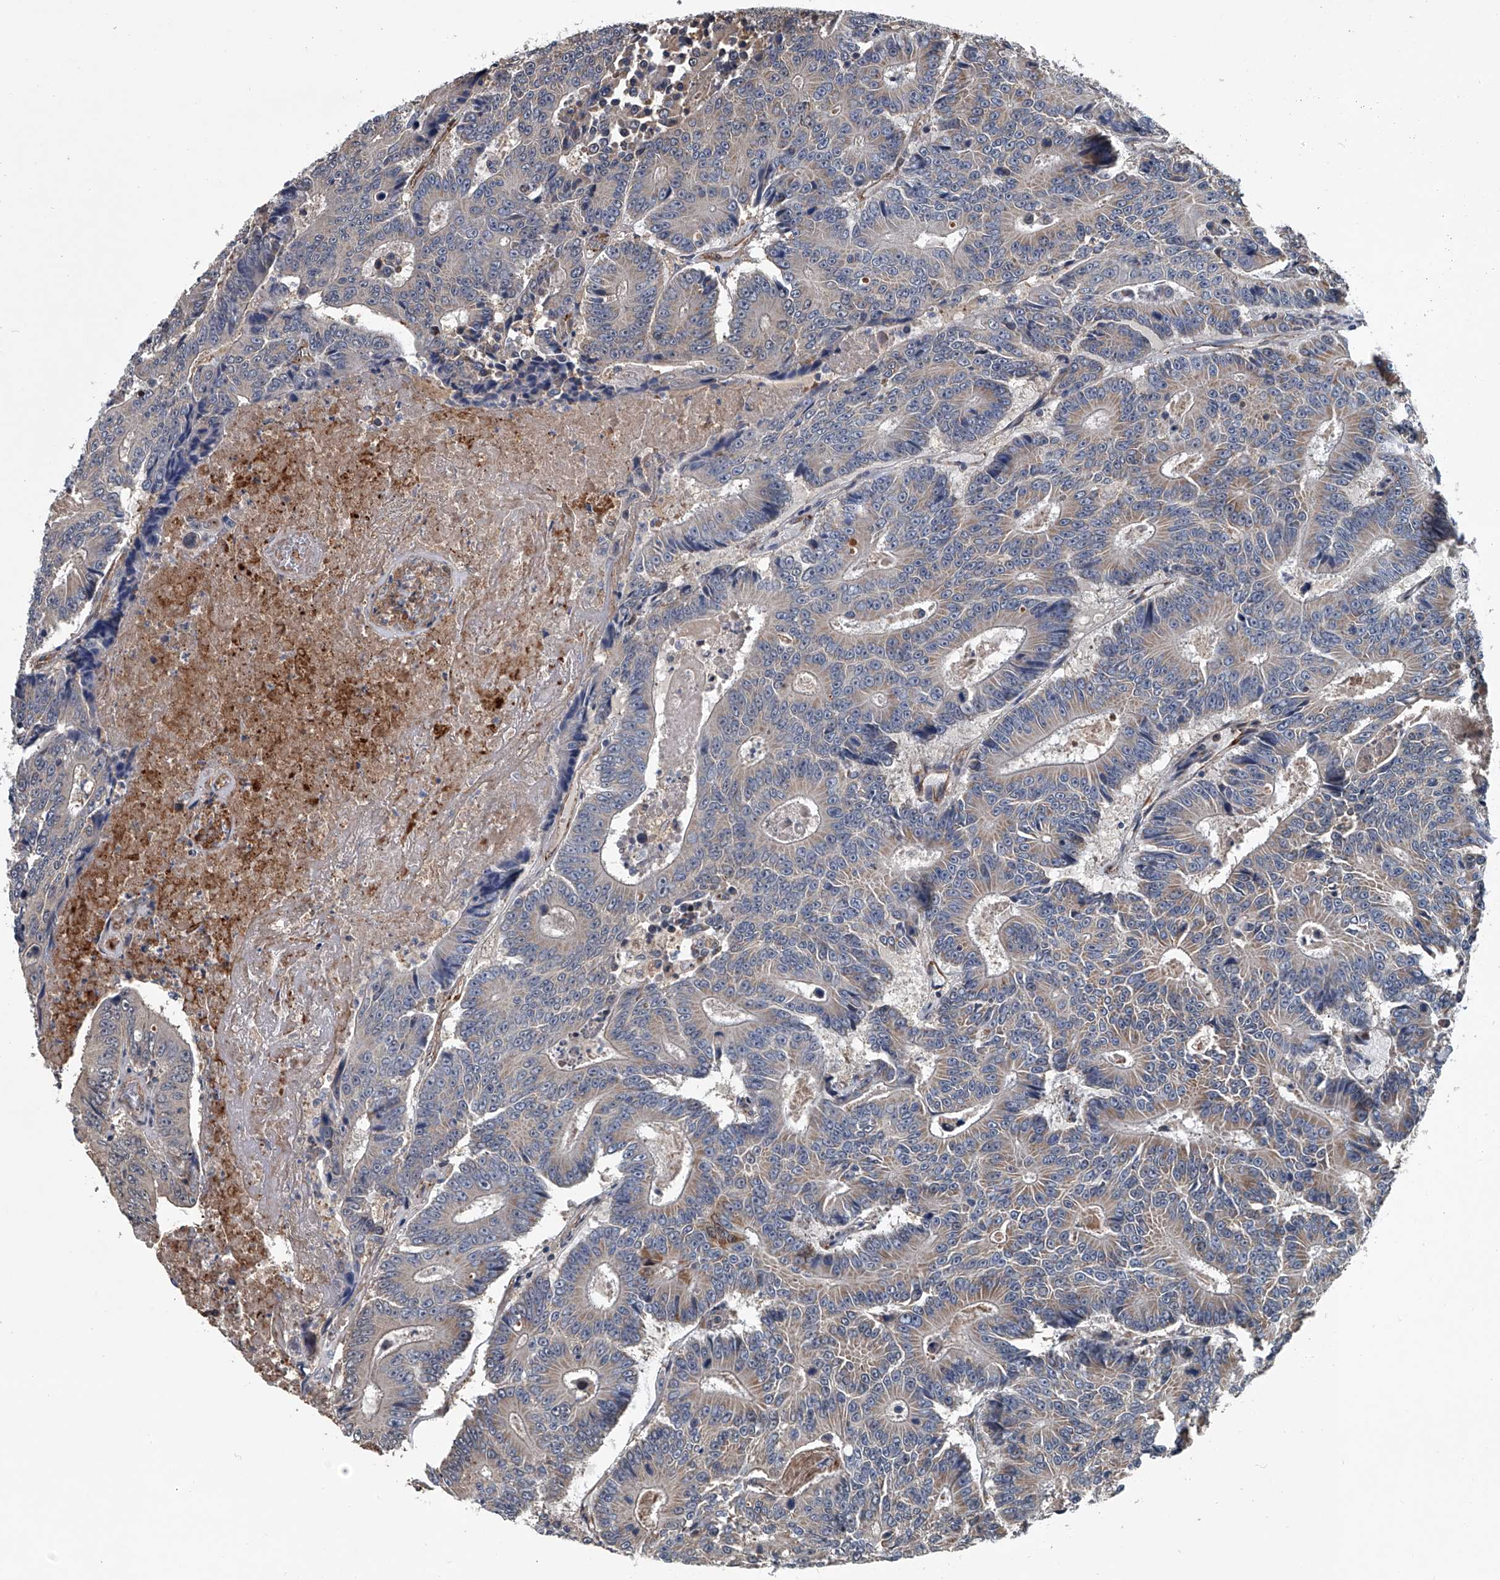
{"staining": {"intensity": "weak", "quantity": "25%-75%", "location": "cytoplasmic/membranous"}, "tissue": "colorectal cancer", "cell_type": "Tumor cells", "image_type": "cancer", "snomed": [{"axis": "morphology", "description": "Adenocarcinoma, NOS"}, {"axis": "topography", "description": "Colon"}], "caption": "High-magnification brightfield microscopy of colorectal adenocarcinoma stained with DAB (3,3'-diaminobenzidine) (brown) and counterstained with hematoxylin (blue). tumor cells exhibit weak cytoplasmic/membranous expression is appreciated in about25%-75% of cells.", "gene": "LDLRAD2", "patient": {"sex": "male", "age": 83}}